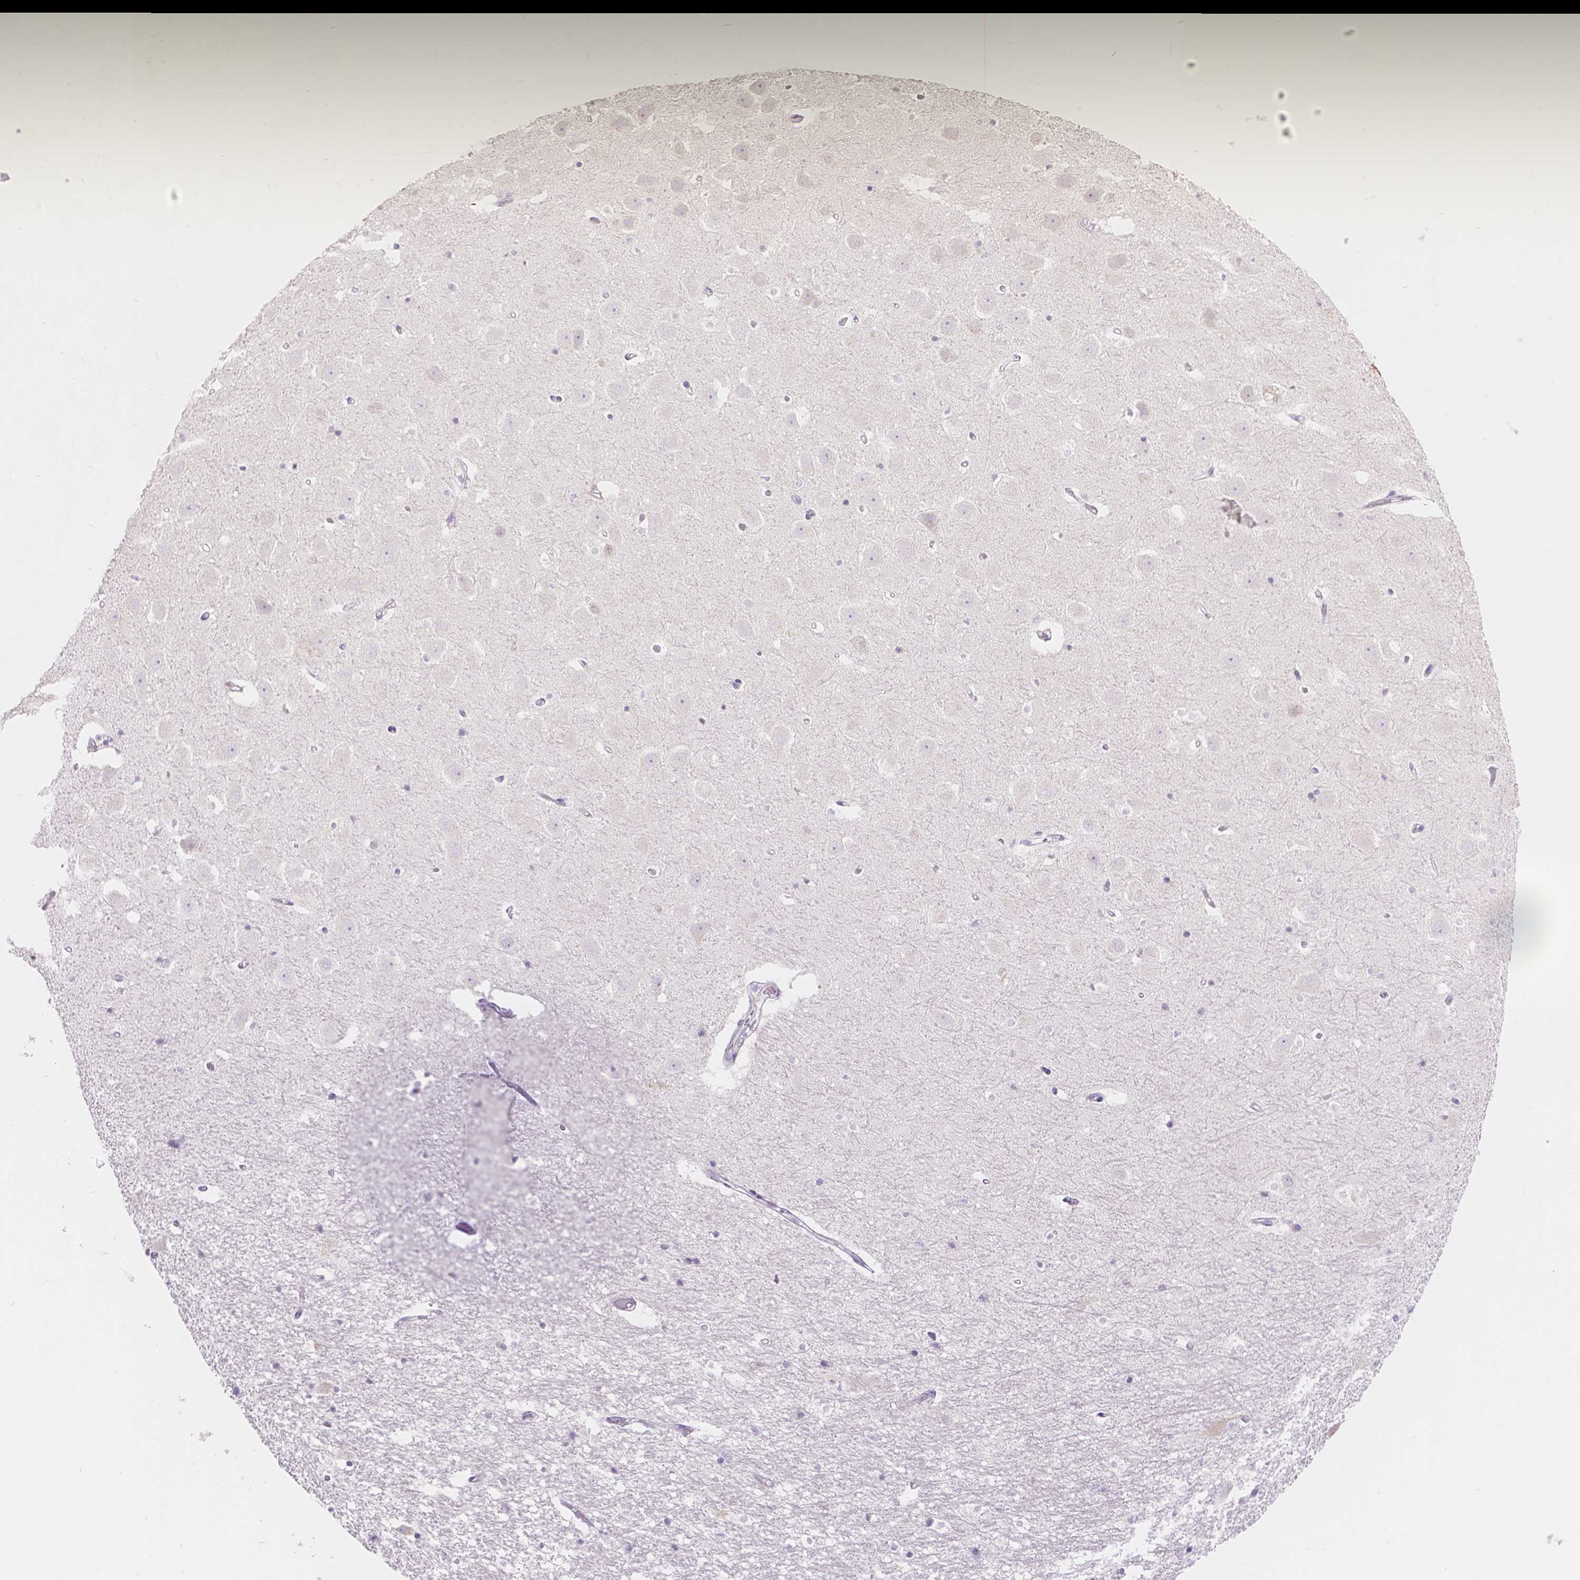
{"staining": {"intensity": "negative", "quantity": "none", "location": "none"}, "tissue": "hippocampus", "cell_type": "Glial cells", "image_type": "normal", "snomed": [{"axis": "morphology", "description": "Normal tissue, NOS"}, {"axis": "topography", "description": "Hippocampus"}], "caption": "Hippocampus was stained to show a protein in brown. There is no significant expression in glial cells. (Brightfield microscopy of DAB (3,3'-diaminobenzidine) IHC at high magnification).", "gene": "HTN3", "patient": {"sex": "male", "age": 44}}